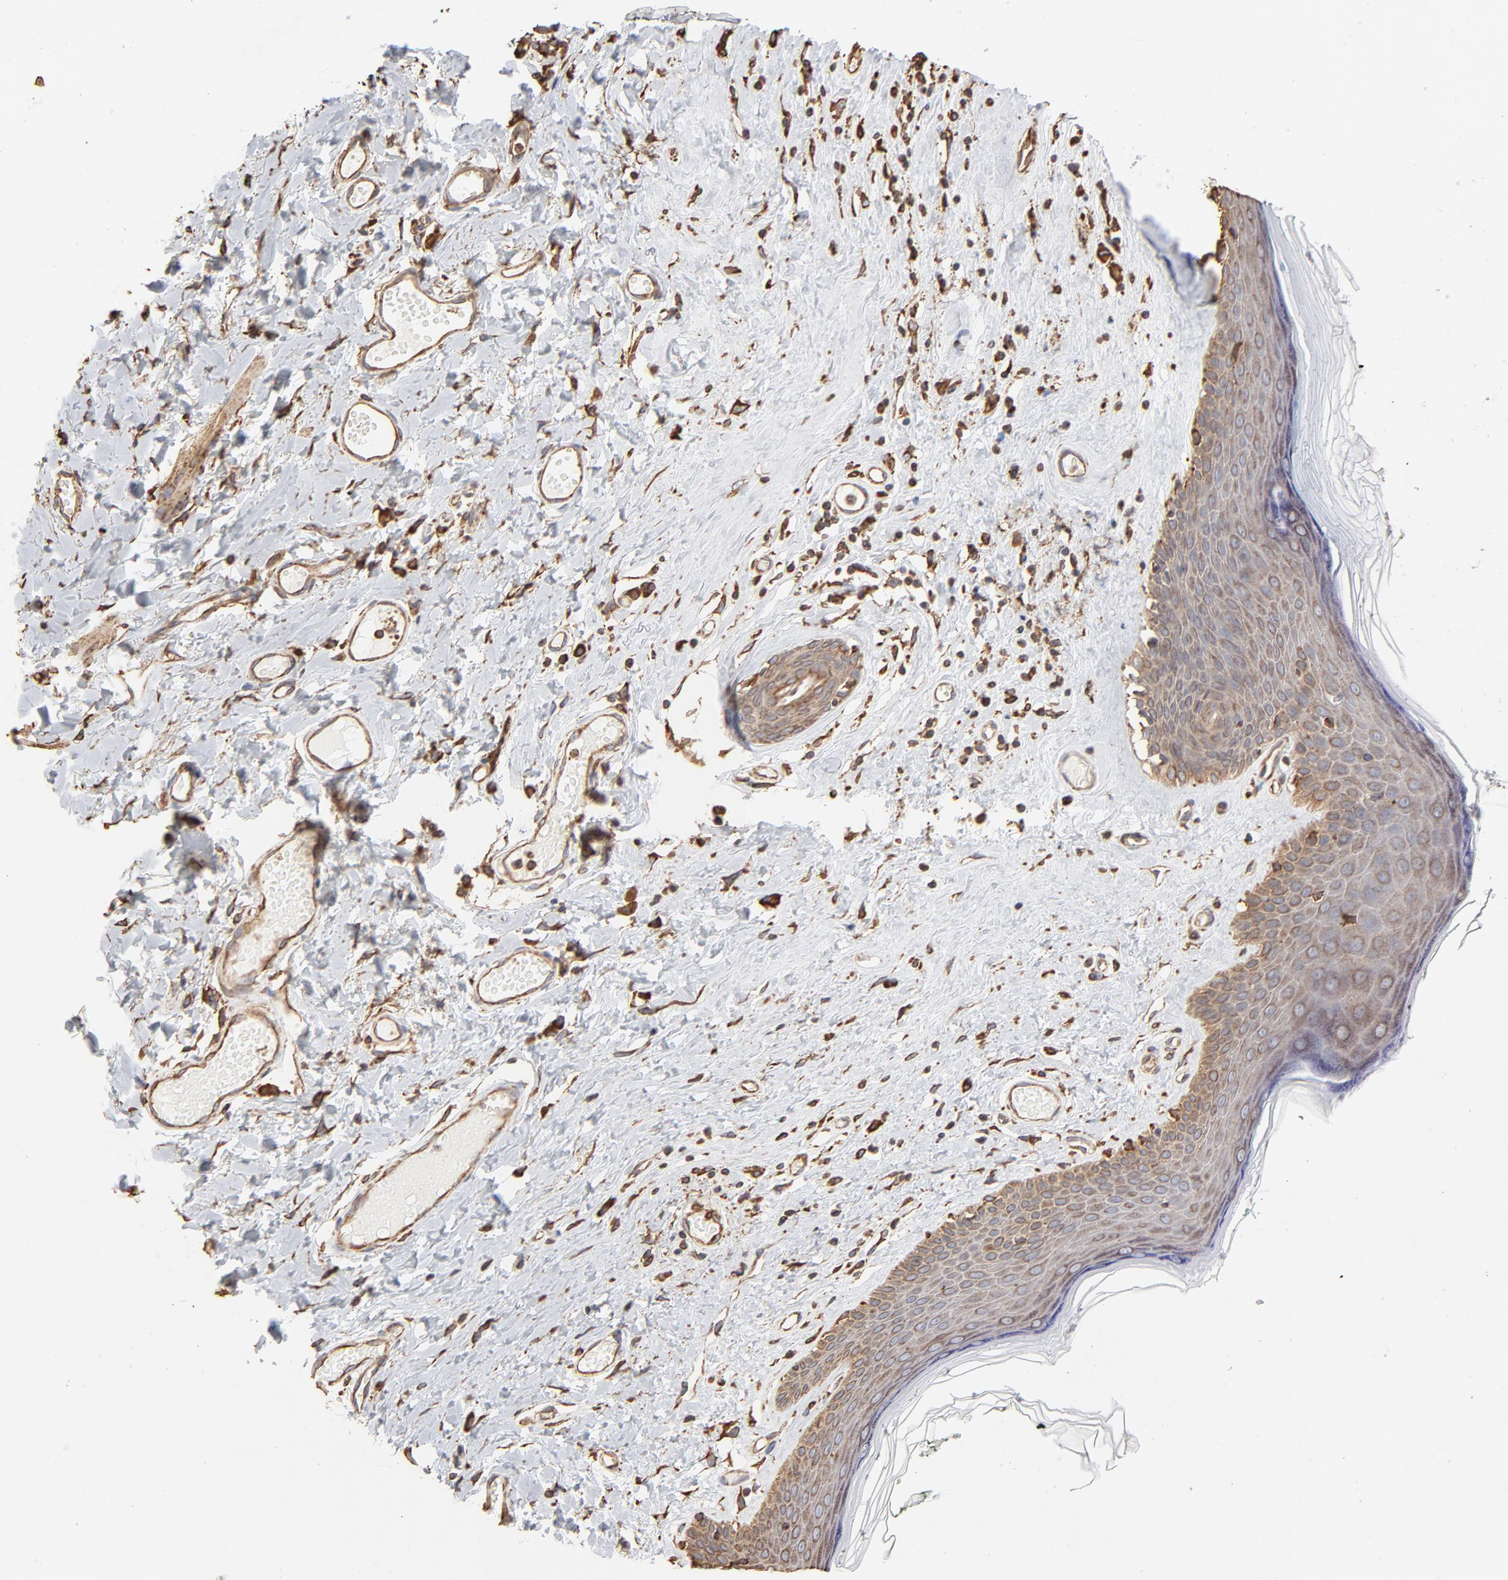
{"staining": {"intensity": "moderate", "quantity": "25%-75%", "location": "cytoplasmic/membranous"}, "tissue": "skin", "cell_type": "Epidermal cells", "image_type": "normal", "snomed": [{"axis": "morphology", "description": "Normal tissue, NOS"}, {"axis": "morphology", "description": "Inflammation, NOS"}, {"axis": "topography", "description": "Vulva"}], "caption": "Approximately 25%-75% of epidermal cells in normal skin demonstrate moderate cytoplasmic/membranous protein expression as visualized by brown immunohistochemical staining.", "gene": "PDIA3", "patient": {"sex": "female", "age": 84}}